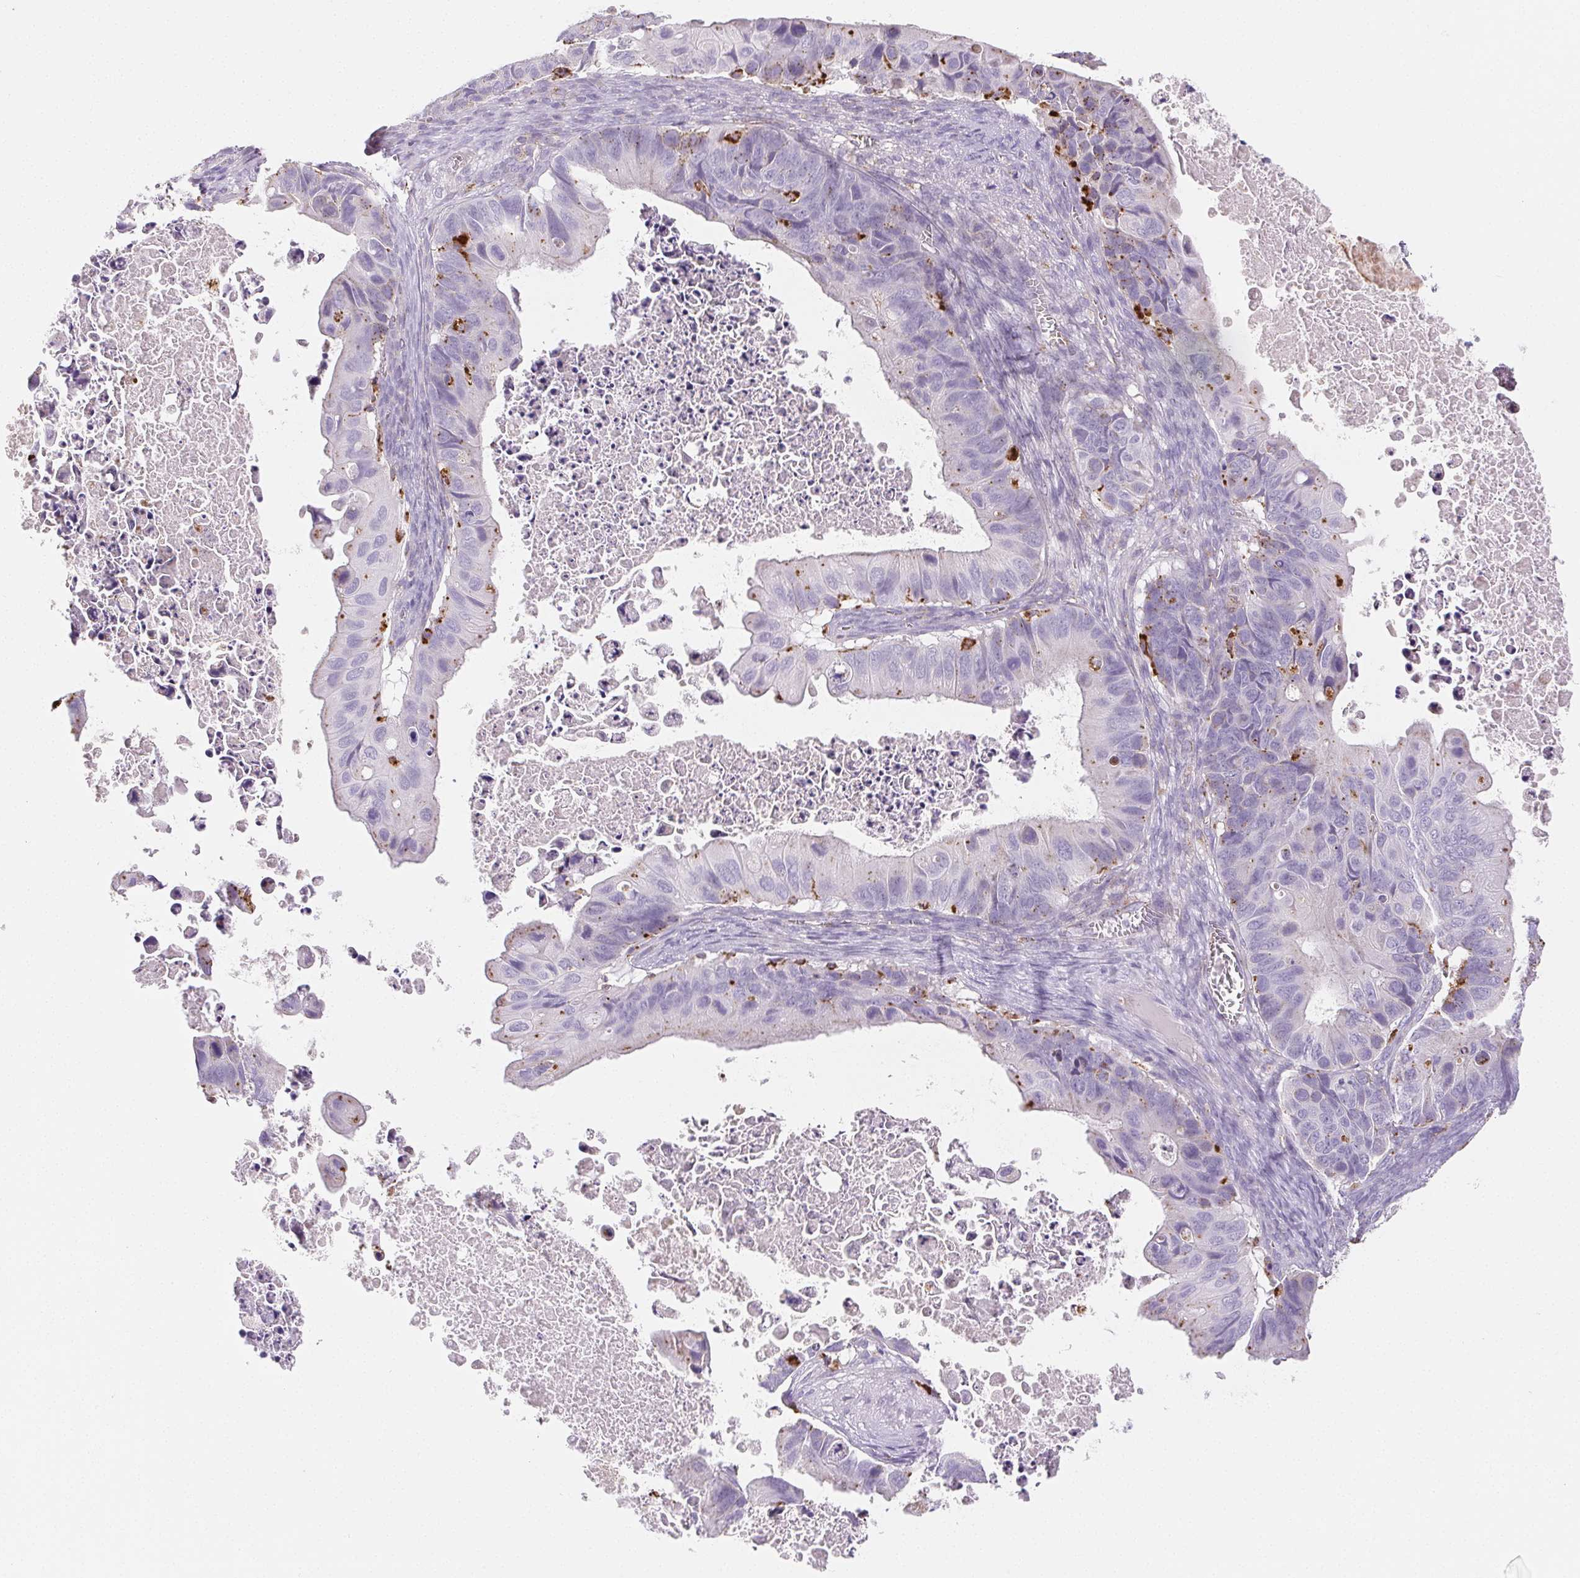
{"staining": {"intensity": "negative", "quantity": "none", "location": "none"}, "tissue": "ovarian cancer", "cell_type": "Tumor cells", "image_type": "cancer", "snomed": [{"axis": "morphology", "description": "Cystadenocarcinoma, mucinous, NOS"}, {"axis": "topography", "description": "Ovary"}], "caption": "Human ovarian mucinous cystadenocarcinoma stained for a protein using immunohistochemistry exhibits no positivity in tumor cells.", "gene": "LIPA", "patient": {"sex": "female", "age": 64}}